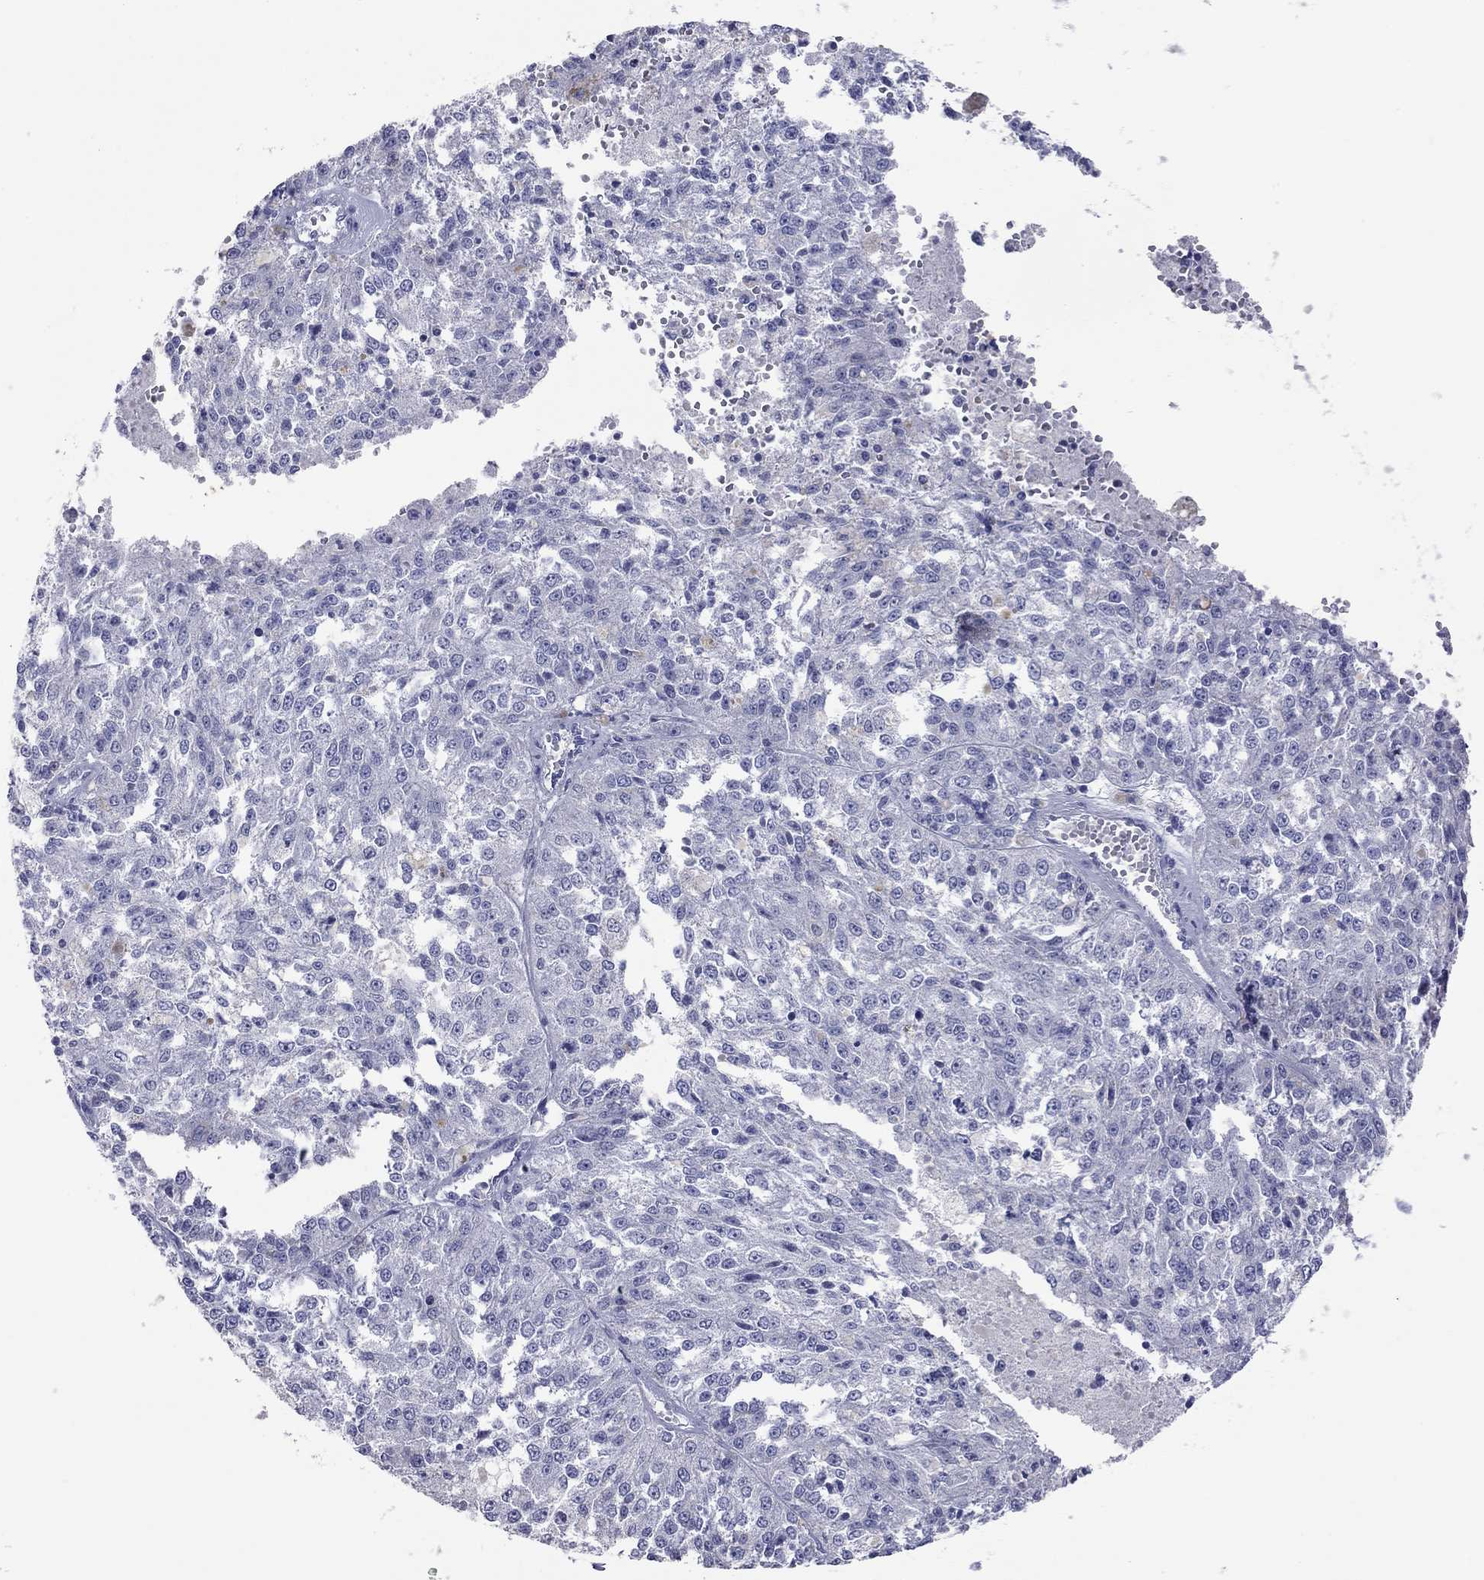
{"staining": {"intensity": "negative", "quantity": "none", "location": "none"}, "tissue": "melanoma", "cell_type": "Tumor cells", "image_type": "cancer", "snomed": [{"axis": "morphology", "description": "Malignant melanoma, Metastatic site"}, {"axis": "topography", "description": "Lymph node"}], "caption": "High magnification brightfield microscopy of malignant melanoma (metastatic site) stained with DAB (brown) and counterstained with hematoxylin (blue): tumor cells show no significant positivity. The staining was performed using DAB (3,3'-diaminobenzidine) to visualize the protein expression in brown, while the nuclei were stained in blue with hematoxylin (Magnification: 20x).", "gene": "VSIG10", "patient": {"sex": "female", "age": 64}}